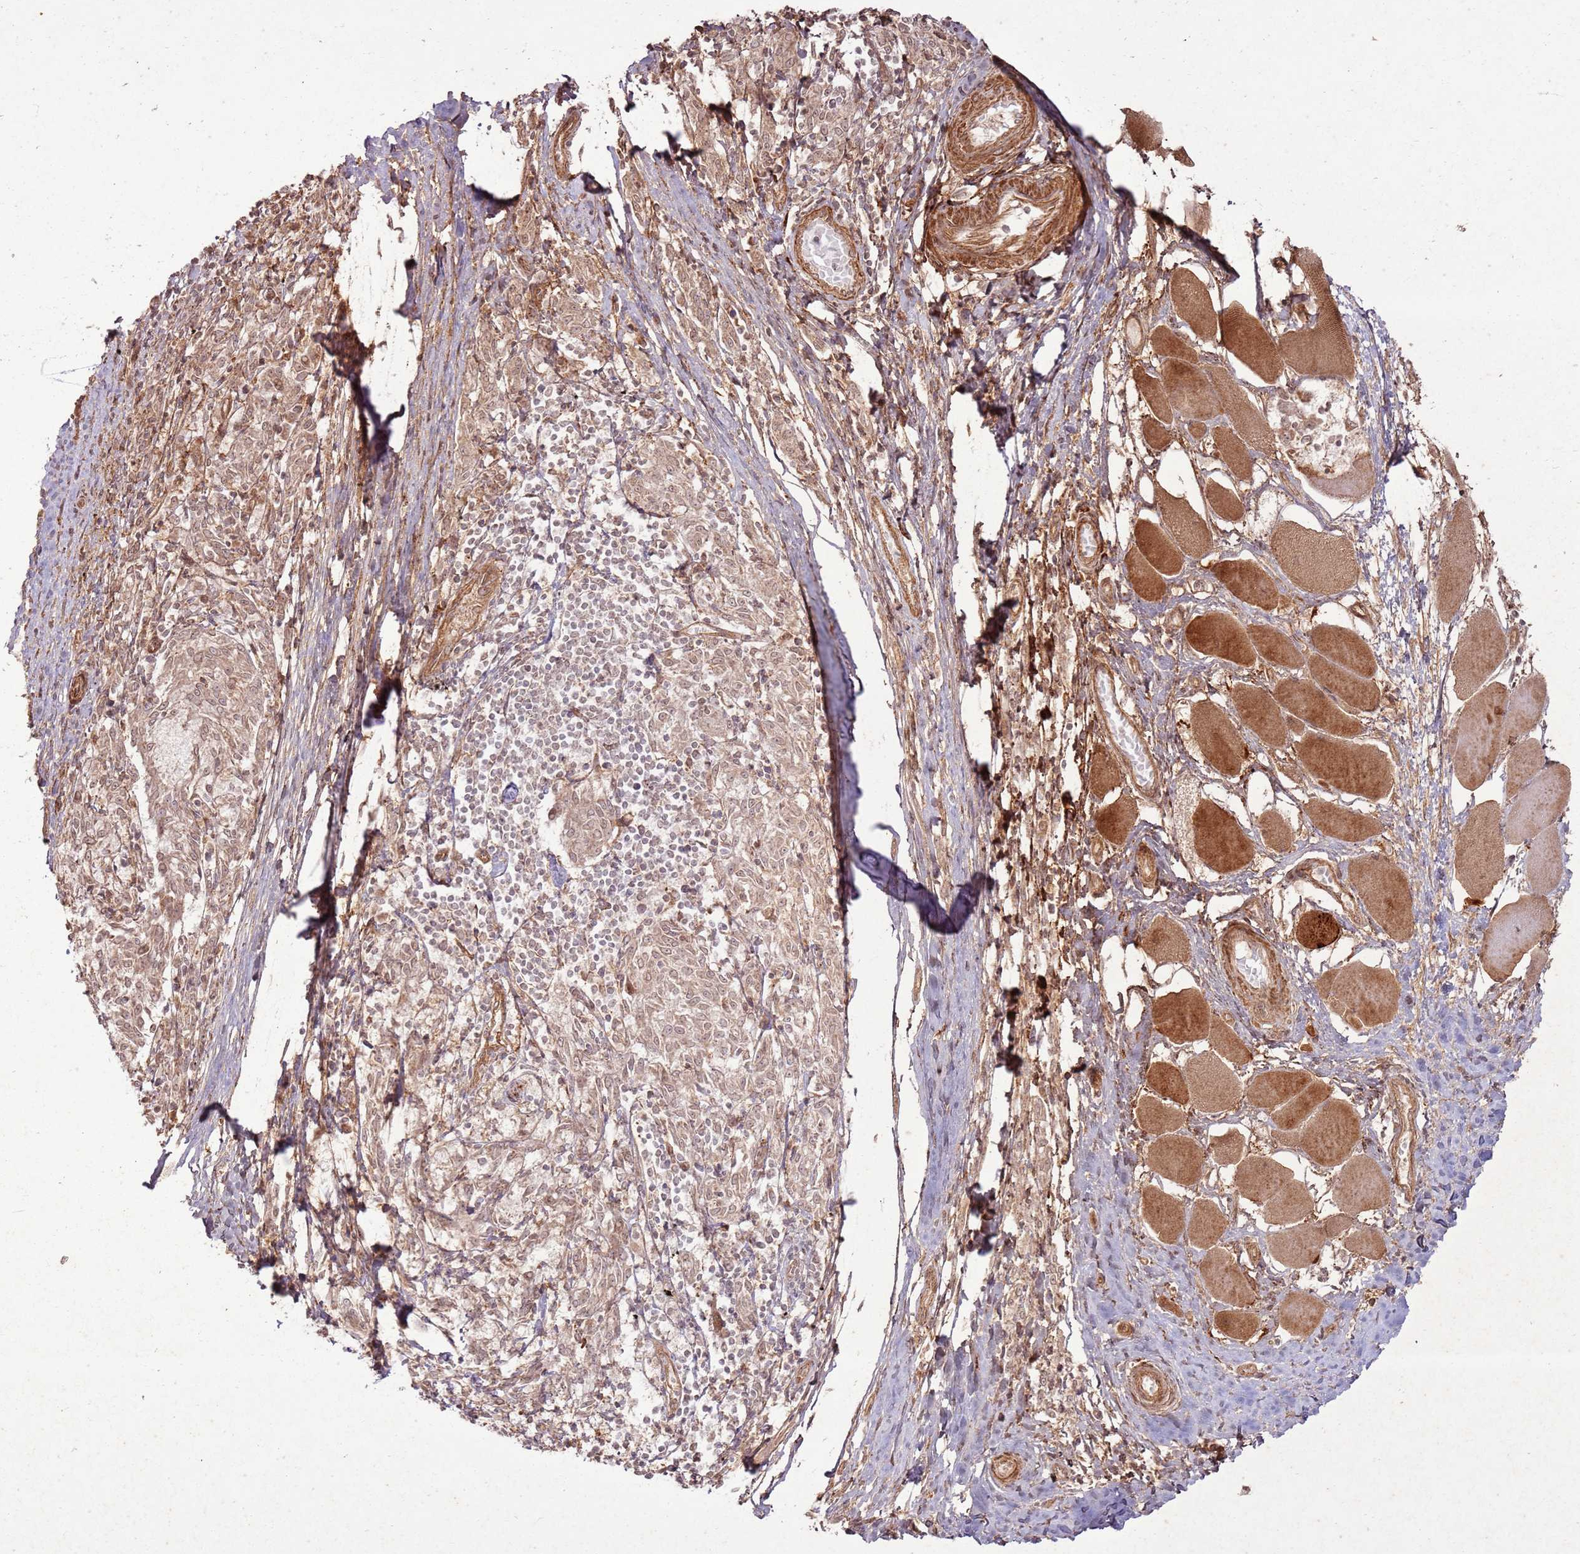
{"staining": {"intensity": "moderate", "quantity": ">75%", "location": "cytoplasmic/membranous,nuclear"}, "tissue": "melanoma", "cell_type": "Tumor cells", "image_type": "cancer", "snomed": [{"axis": "morphology", "description": "Malignant melanoma, NOS"}, {"axis": "topography", "description": "Skin"}], "caption": "Immunohistochemical staining of human malignant melanoma exhibits medium levels of moderate cytoplasmic/membranous and nuclear positivity in about >75% of tumor cells.", "gene": "ZNF623", "patient": {"sex": "female", "age": 72}}